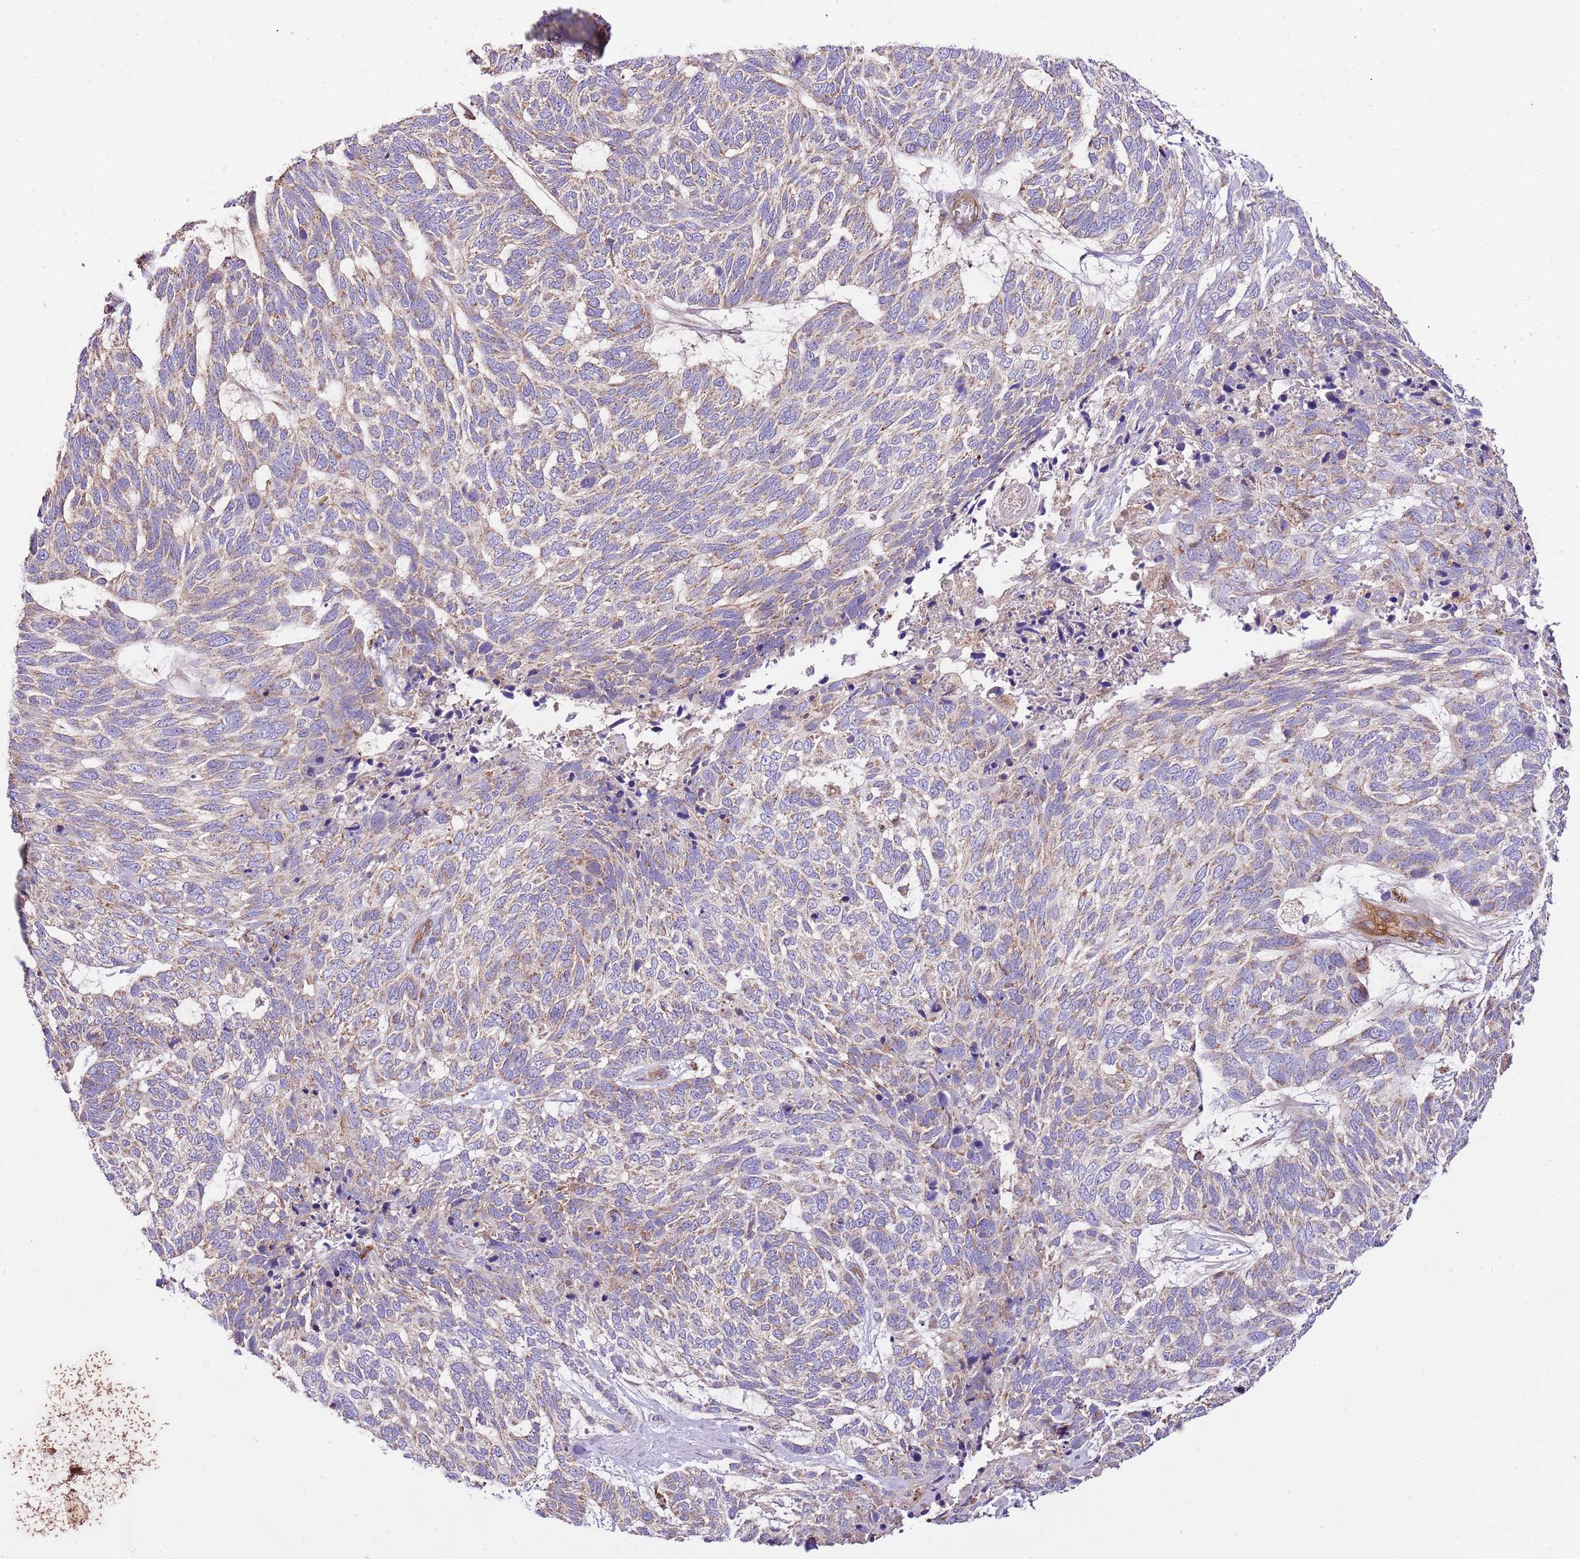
{"staining": {"intensity": "weak", "quantity": "25%-75%", "location": "cytoplasmic/membranous"}, "tissue": "skin cancer", "cell_type": "Tumor cells", "image_type": "cancer", "snomed": [{"axis": "morphology", "description": "Basal cell carcinoma"}, {"axis": "topography", "description": "Skin"}], "caption": "Skin basal cell carcinoma was stained to show a protein in brown. There is low levels of weak cytoplasmic/membranous expression in approximately 25%-75% of tumor cells.", "gene": "DOCK6", "patient": {"sex": "female", "age": 65}}